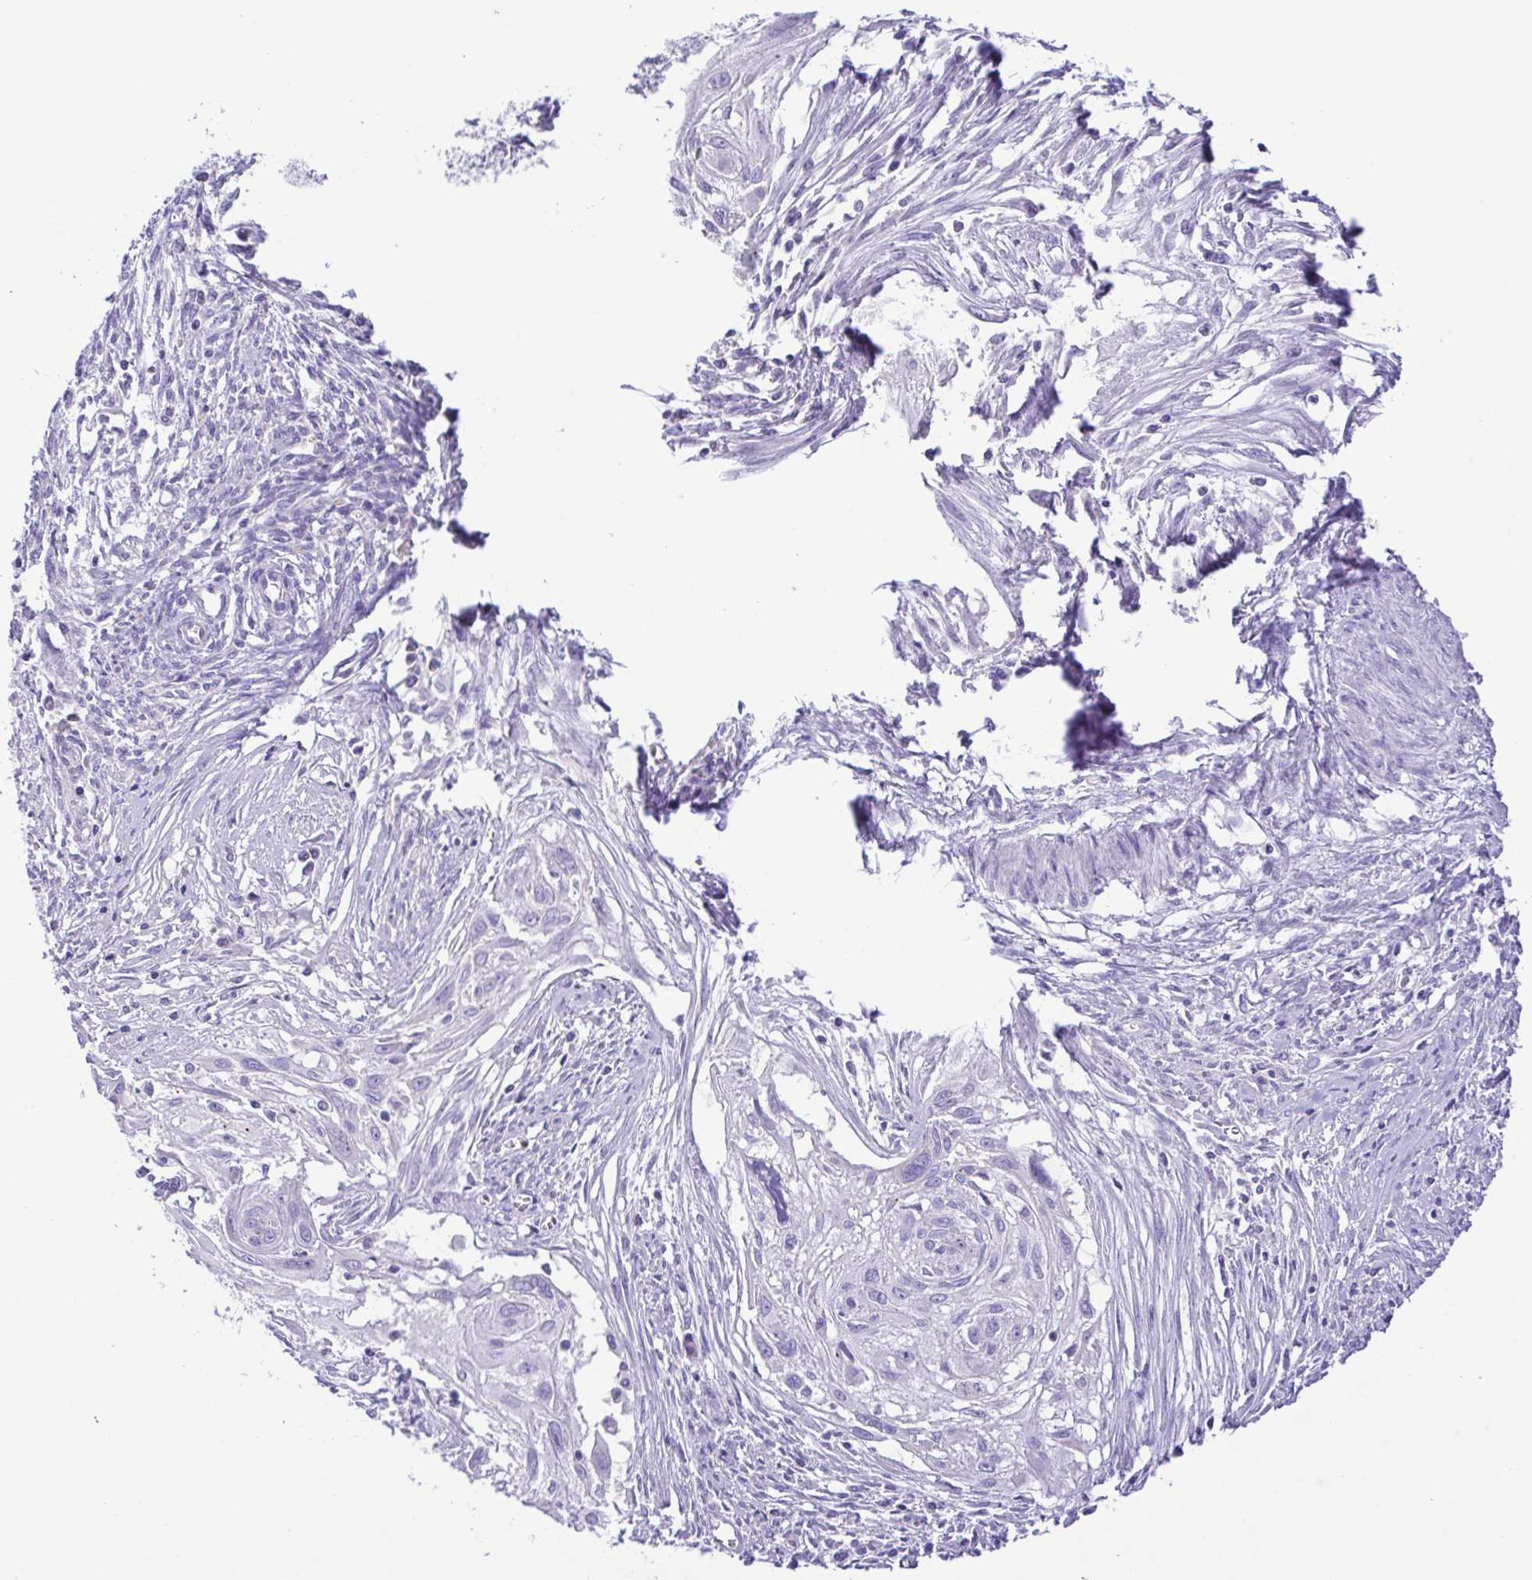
{"staining": {"intensity": "negative", "quantity": "none", "location": "none"}, "tissue": "cervical cancer", "cell_type": "Tumor cells", "image_type": "cancer", "snomed": [{"axis": "morphology", "description": "Squamous cell carcinoma, NOS"}, {"axis": "topography", "description": "Cervix"}], "caption": "IHC of human cervical squamous cell carcinoma exhibits no staining in tumor cells.", "gene": "CD72", "patient": {"sex": "female", "age": 49}}